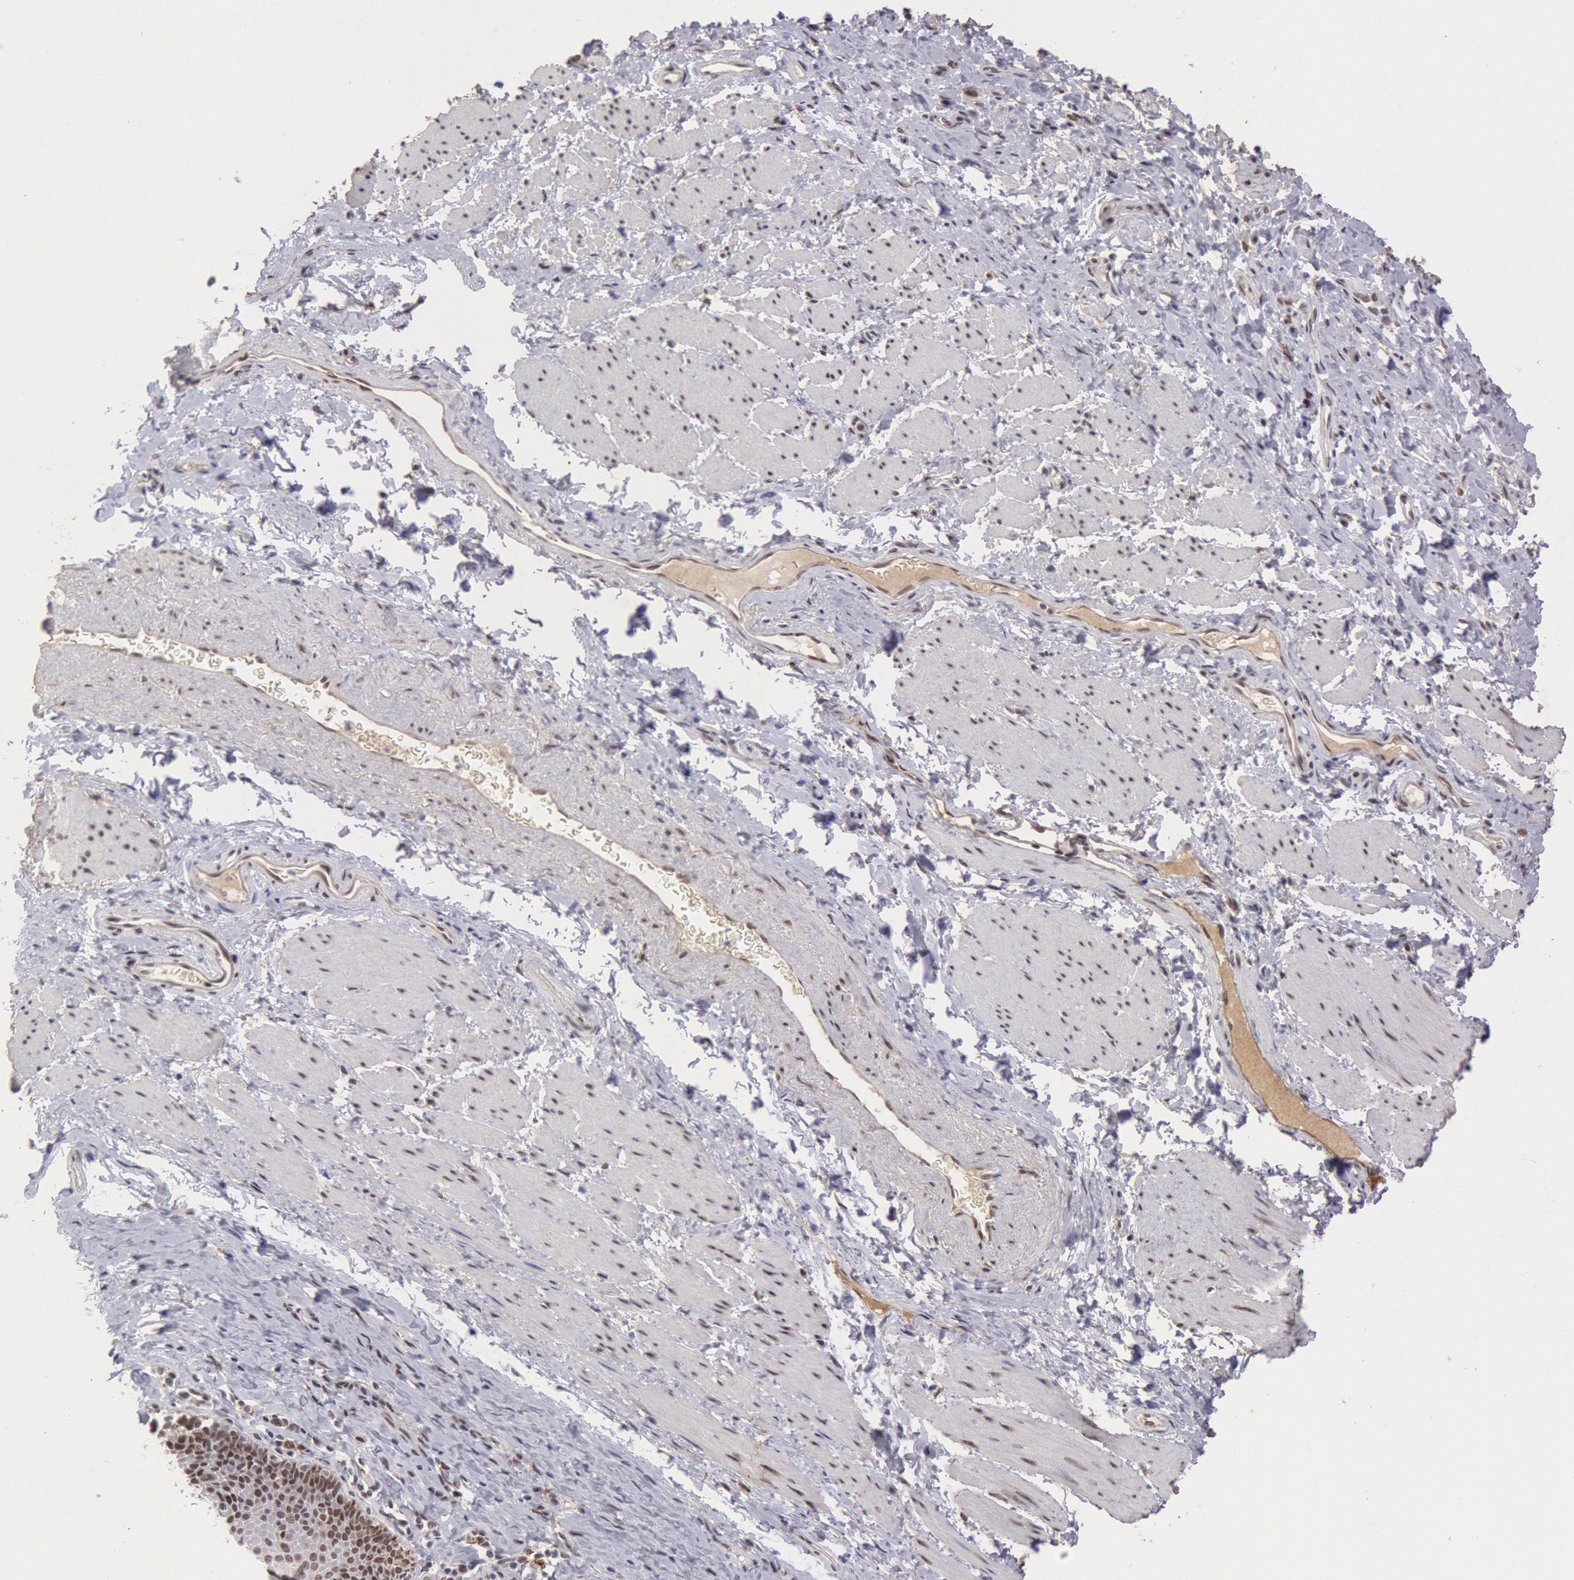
{"staining": {"intensity": "moderate", "quantity": "25%-75%", "location": "nuclear"}, "tissue": "esophagus", "cell_type": "Squamous epithelial cells", "image_type": "normal", "snomed": [{"axis": "morphology", "description": "Normal tissue, NOS"}, {"axis": "topography", "description": "Esophagus"}], "caption": "Moderate nuclear expression is present in about 25%-75% of squamous epithelial cells in normal esophagus.", "gene": "CDKN2B", "patient": {"sex": "female", "age": 61}}